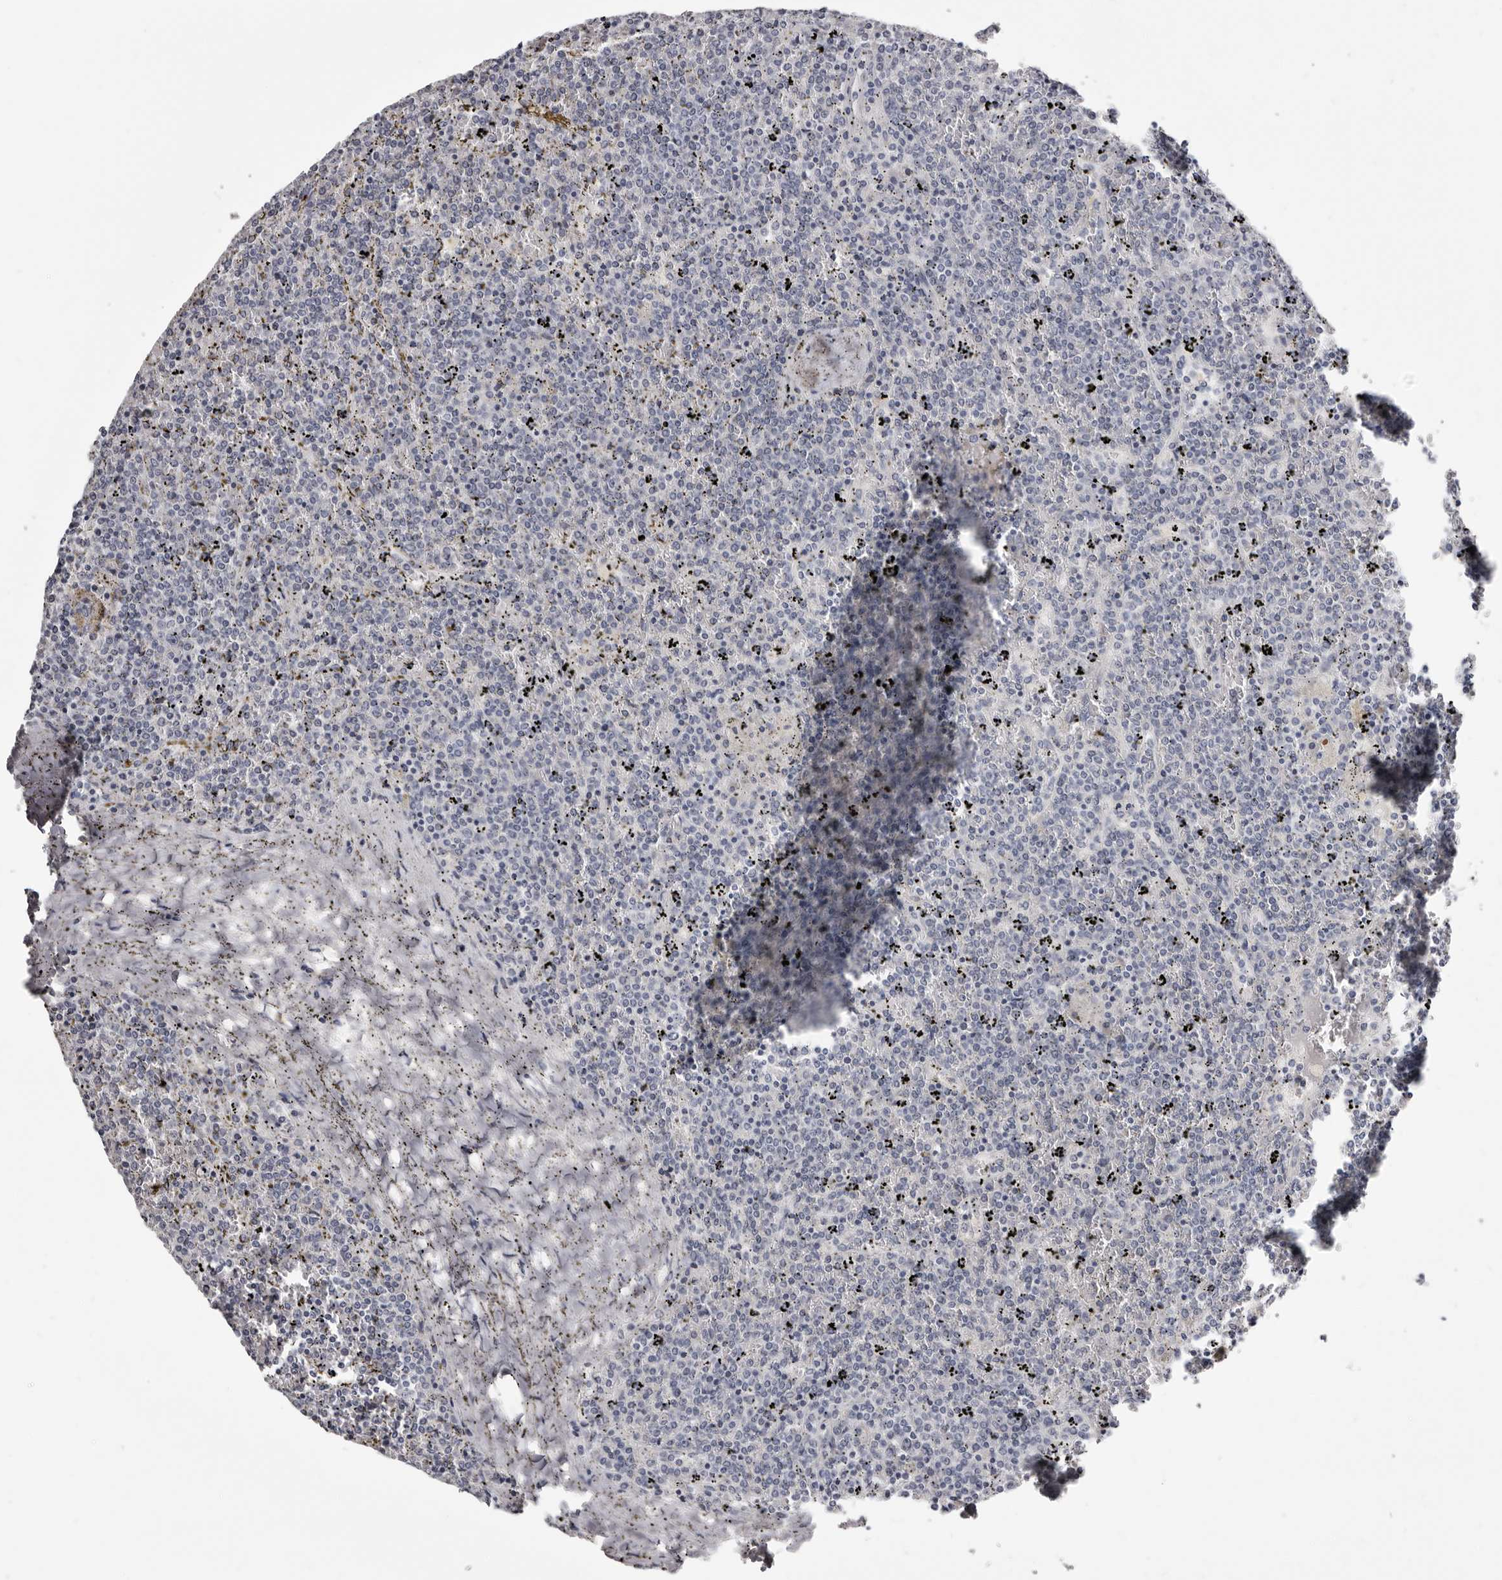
{"staining": {"intensity": "negative", "quantity": "none", "location": "none"}, "tissue": "lymphoma", "cell_type": "Tumor cells", "image_type": "cancer", "snomed": [{"axis": "morphology", "description": "Malignant lymphoma, non-Hodgkin's type, Low grade"}, {"axis": "topography", "description": "Spleen"}], "caption": "Lymphoma stained for a protein using immunohistochemistry shows no expression tumor cells.", "gene": "CASQ1", "patient": {"sex": "female", "age": 19}}